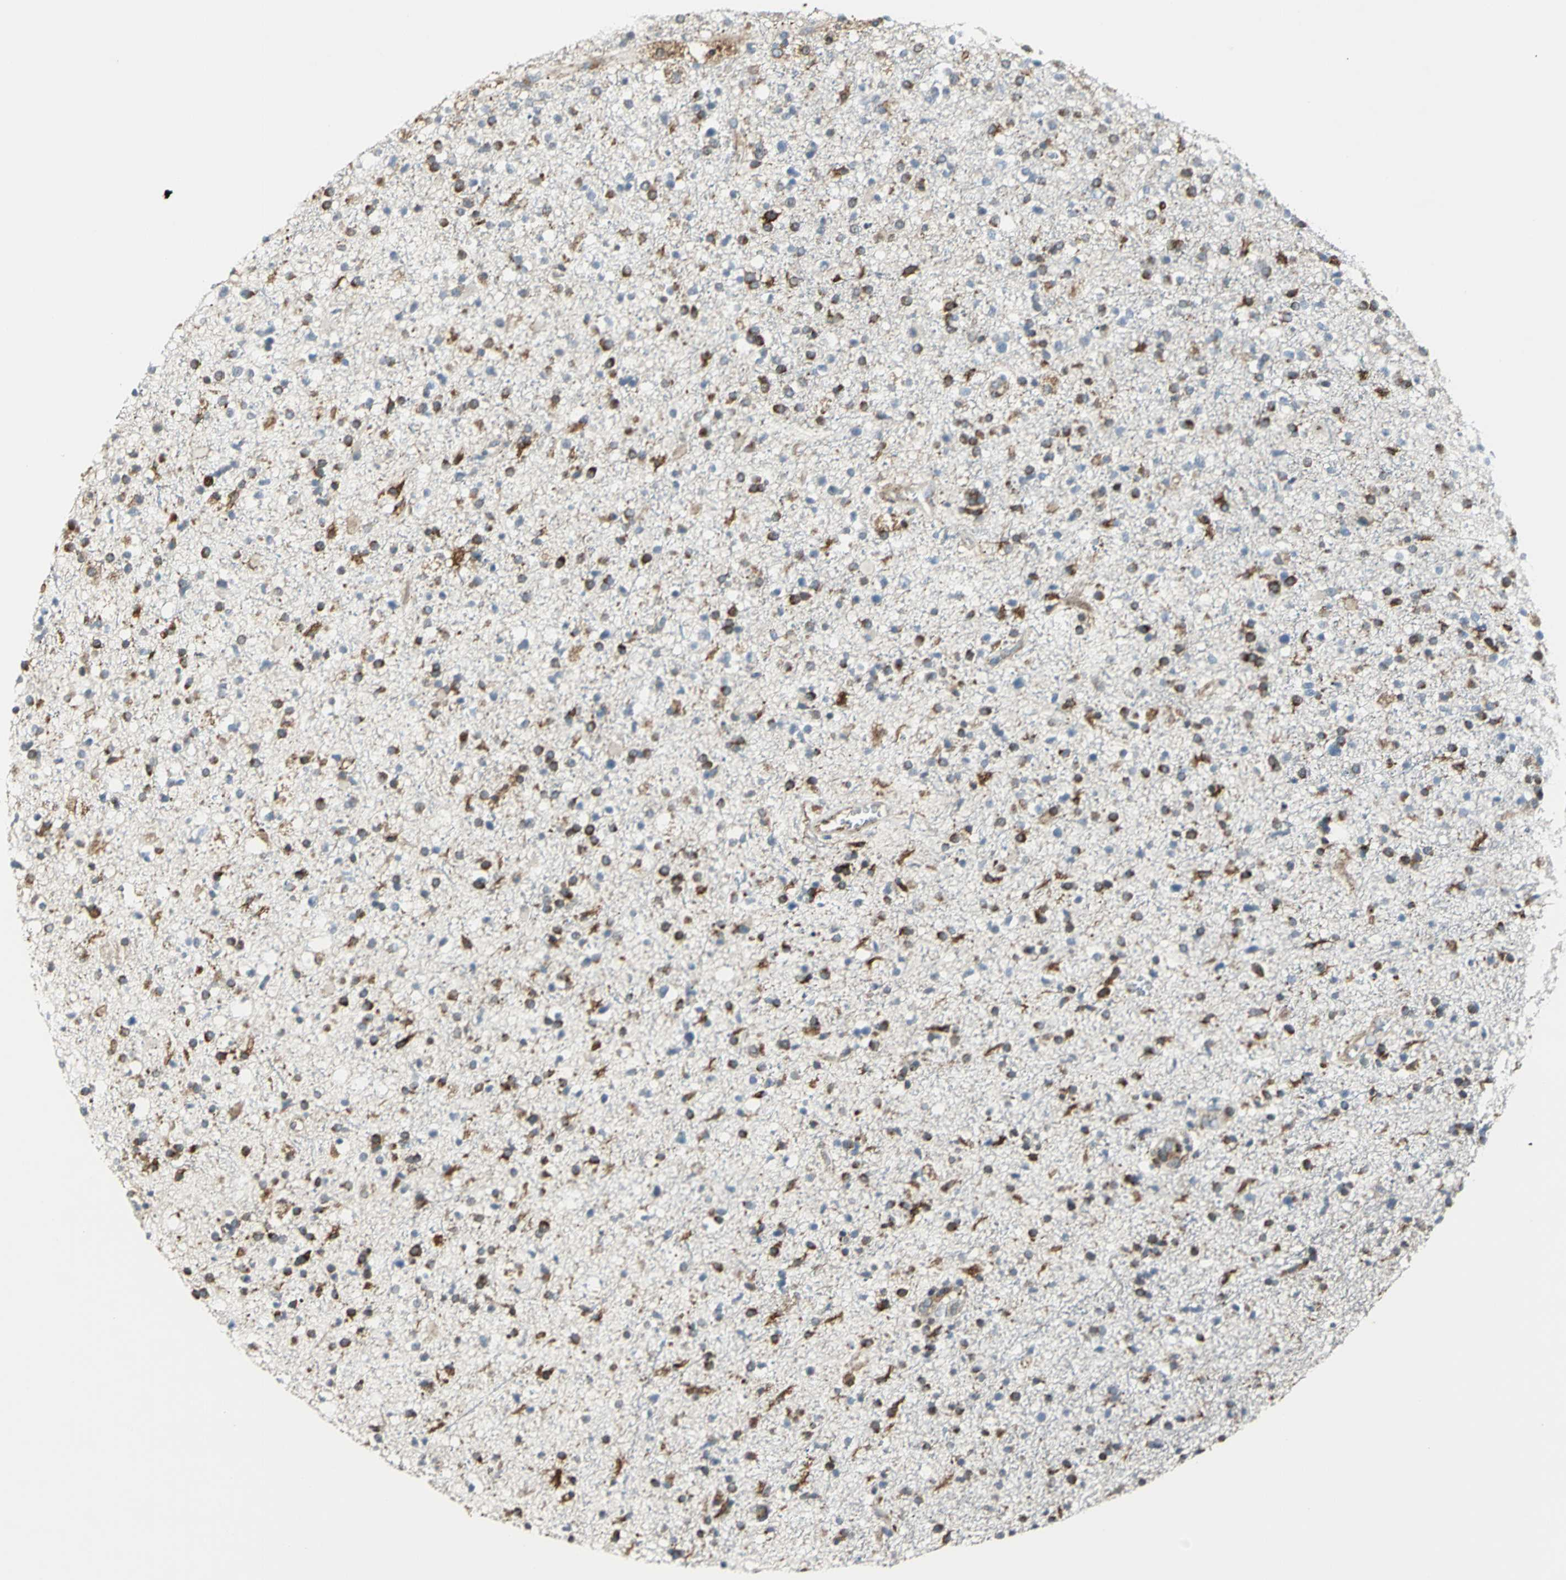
{"staining": {"intensity": "strong", "quantity": "25%-75%", "location": "cytoplasmic/membranous"}, "tissue": "glioma", "cell_type": "Tumor cells", "image_type": "cancer", "snomed": [{"axis": "morphology", "description": "Glioma, malignant, High grade"}, {"axis": "topography", "description": "Brain"}], "caption": "High-power microscopy captured an immunohistochemistry (IHC) histopathology image of high-grade glioma (malignant), revealing strong cytoplasmic/membranous staining in approximately 25%-75% of tumor cells. (DAB (3,3'-diaminobenzidine) IHC, brown staining for protein, blue staining for nuclei).", "gene": "HTATIP2", "patient": {"sex": "male", "age": 33}}